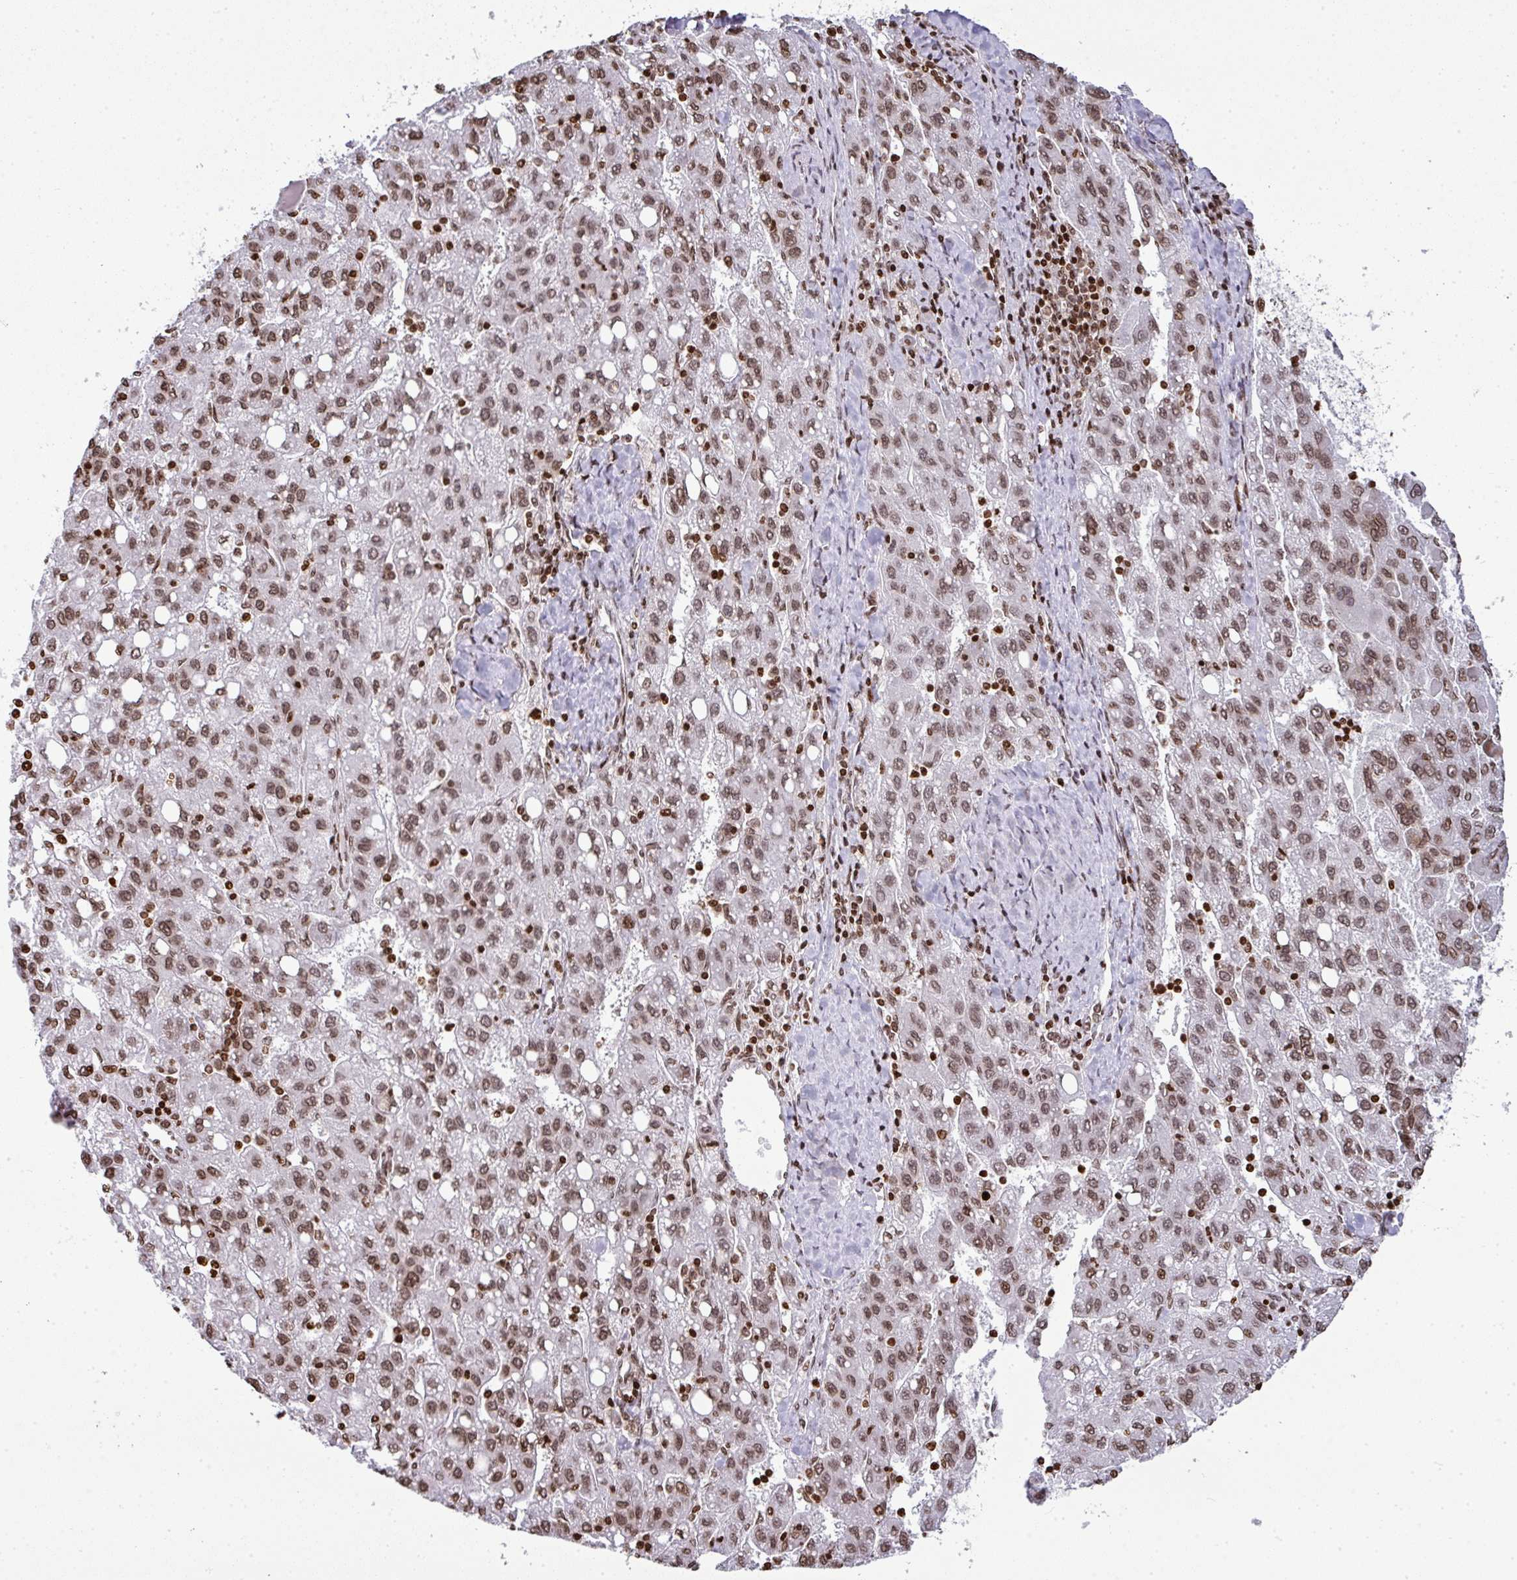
{"staining": {"intensity": "weak", "quantity": ">75%", "location": "nuclear"}, "tissue": "liver cancer", "cell_type": "Tumor cells", "image_type": "cancer", "snomed": [{"axis": "morphology", "description": "Carcinoma, Hepatocellular, NOS"}, {"axis": "topography", "description": "Liver"}], "caption": "Approximately >75% of tumor cells in hepatocellular carcinoma (liver) show weak nuclear protein staining as visualized by brown immunohistochemical staining.", "gene": "RASL11A", "patient": {"sex": "female", "age": 82}}